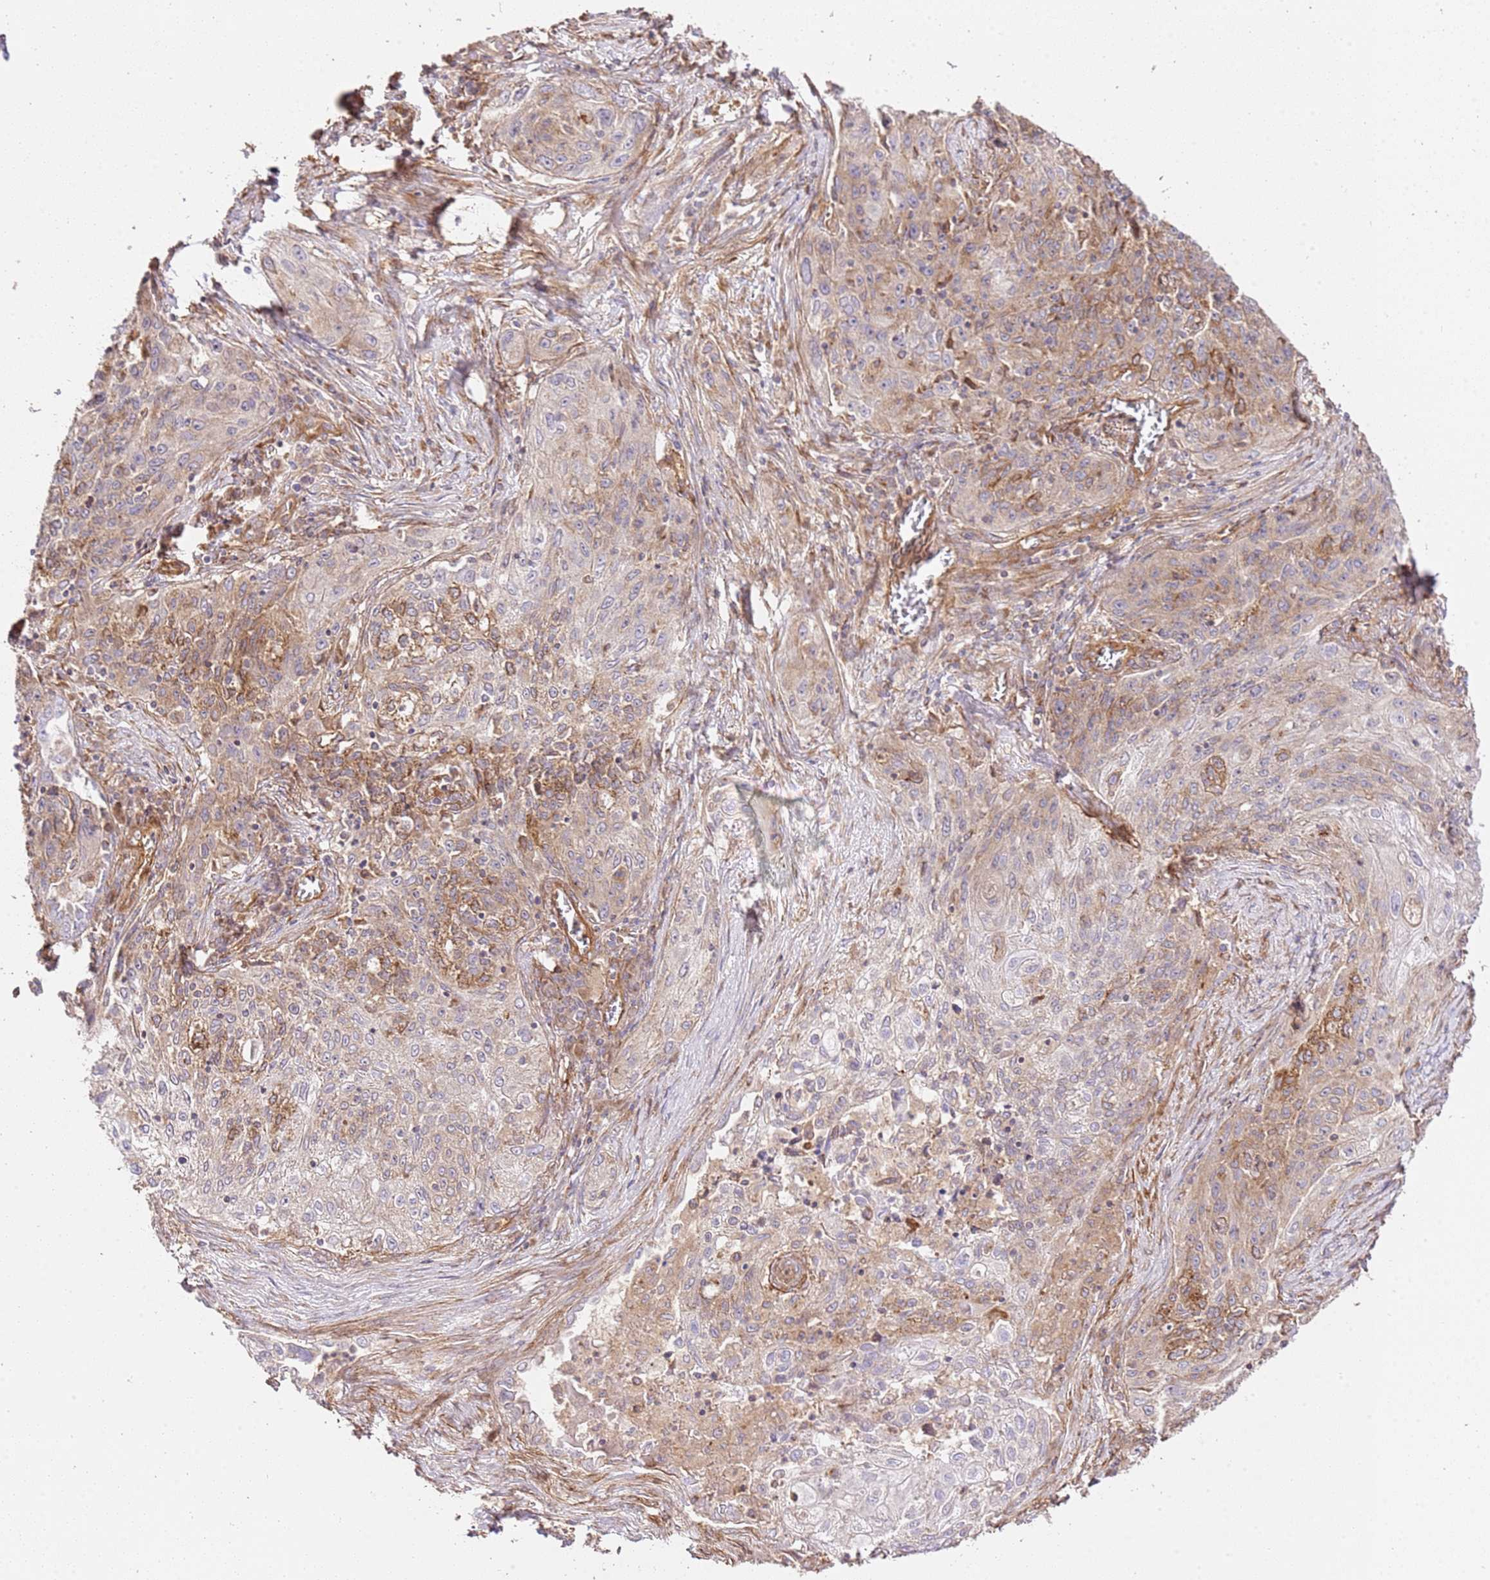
{"staining": {"intensity": "moderate", "quantity": "25%-75%", "location": "cytoplasmic/membranous"}, "tissue": "lung cancer", "cell_type": "Tumor cells", "image_type": "cancer", "snomed": [{"axis": "morphology", "description": "Squamous cell carcinoma, NOS"}, {"axis": "topography", "description": "Lung"}], "caption": "Protein staining of lung cancer tissue shows moderate cytoplasmic/membranous positivity in about 25%-75% of tumor cells.", "gene": "ZBTB39", "patient": {"sex": "female", "age": 69}}